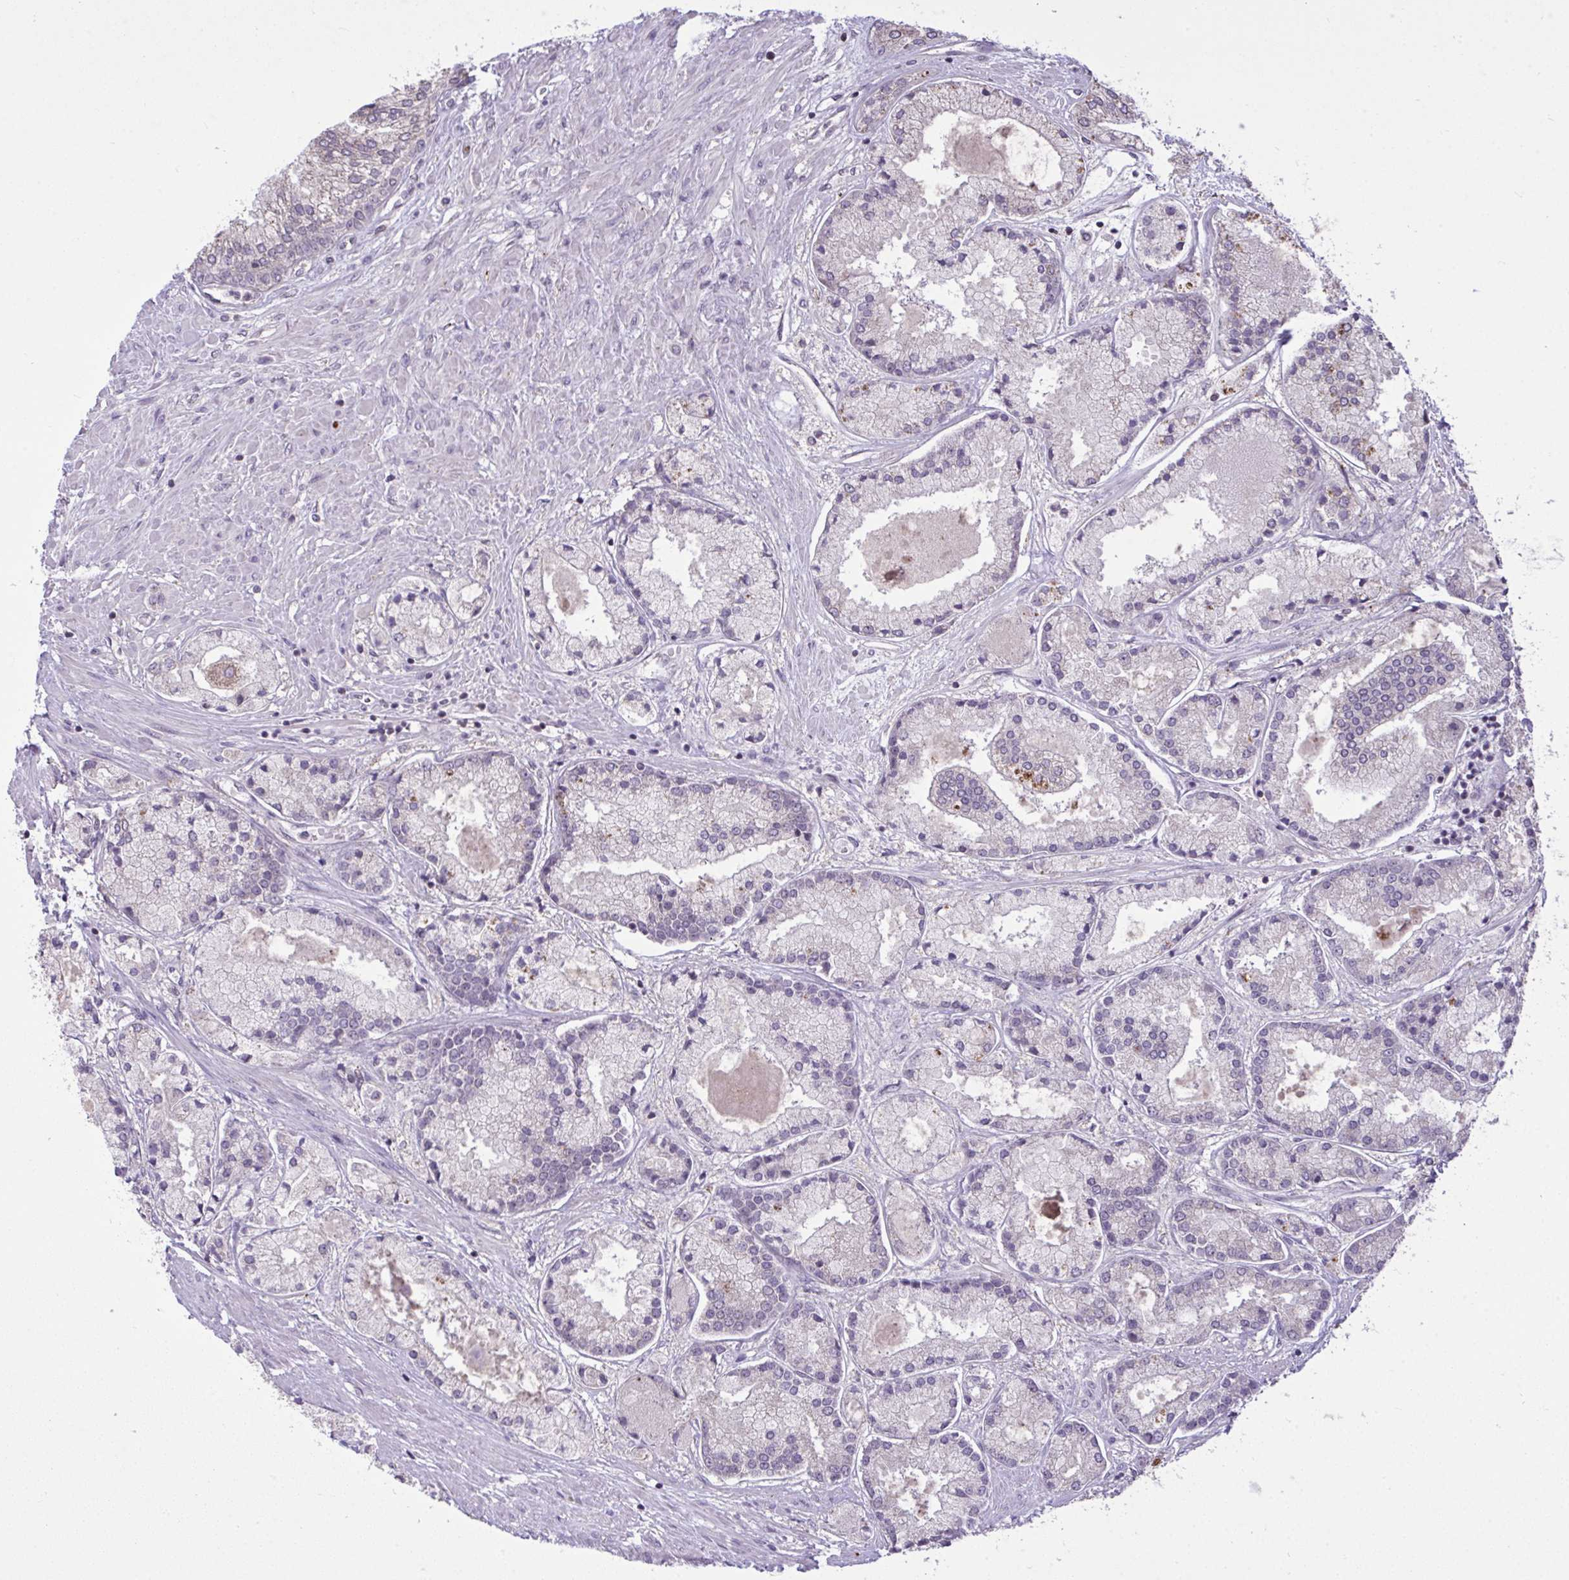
{"staining": {"intensity": "negative", "quantity": "none", "location": "none"}, "tissue": "prostate cancer", "cell_type": "Tumor cells", "image_type": "cancer", "snomed": [{"axis": "morphology", "description": "Adenocarcinoma, High grade"}, {"axis": "topography", "description": "Prostate"}], "caption": "IHC histopathology image of human high-grade adenocarcinoma (prostate) stained for a protein (brown), which demonstrates no staining in tumor cells. Brightfield microscopy of IHC stained with DAB (brown) and hematoxylin (blue), captured at high magnification.", "gene": "CYP20A1", "patient": {"sex": "male", "age": 67}}